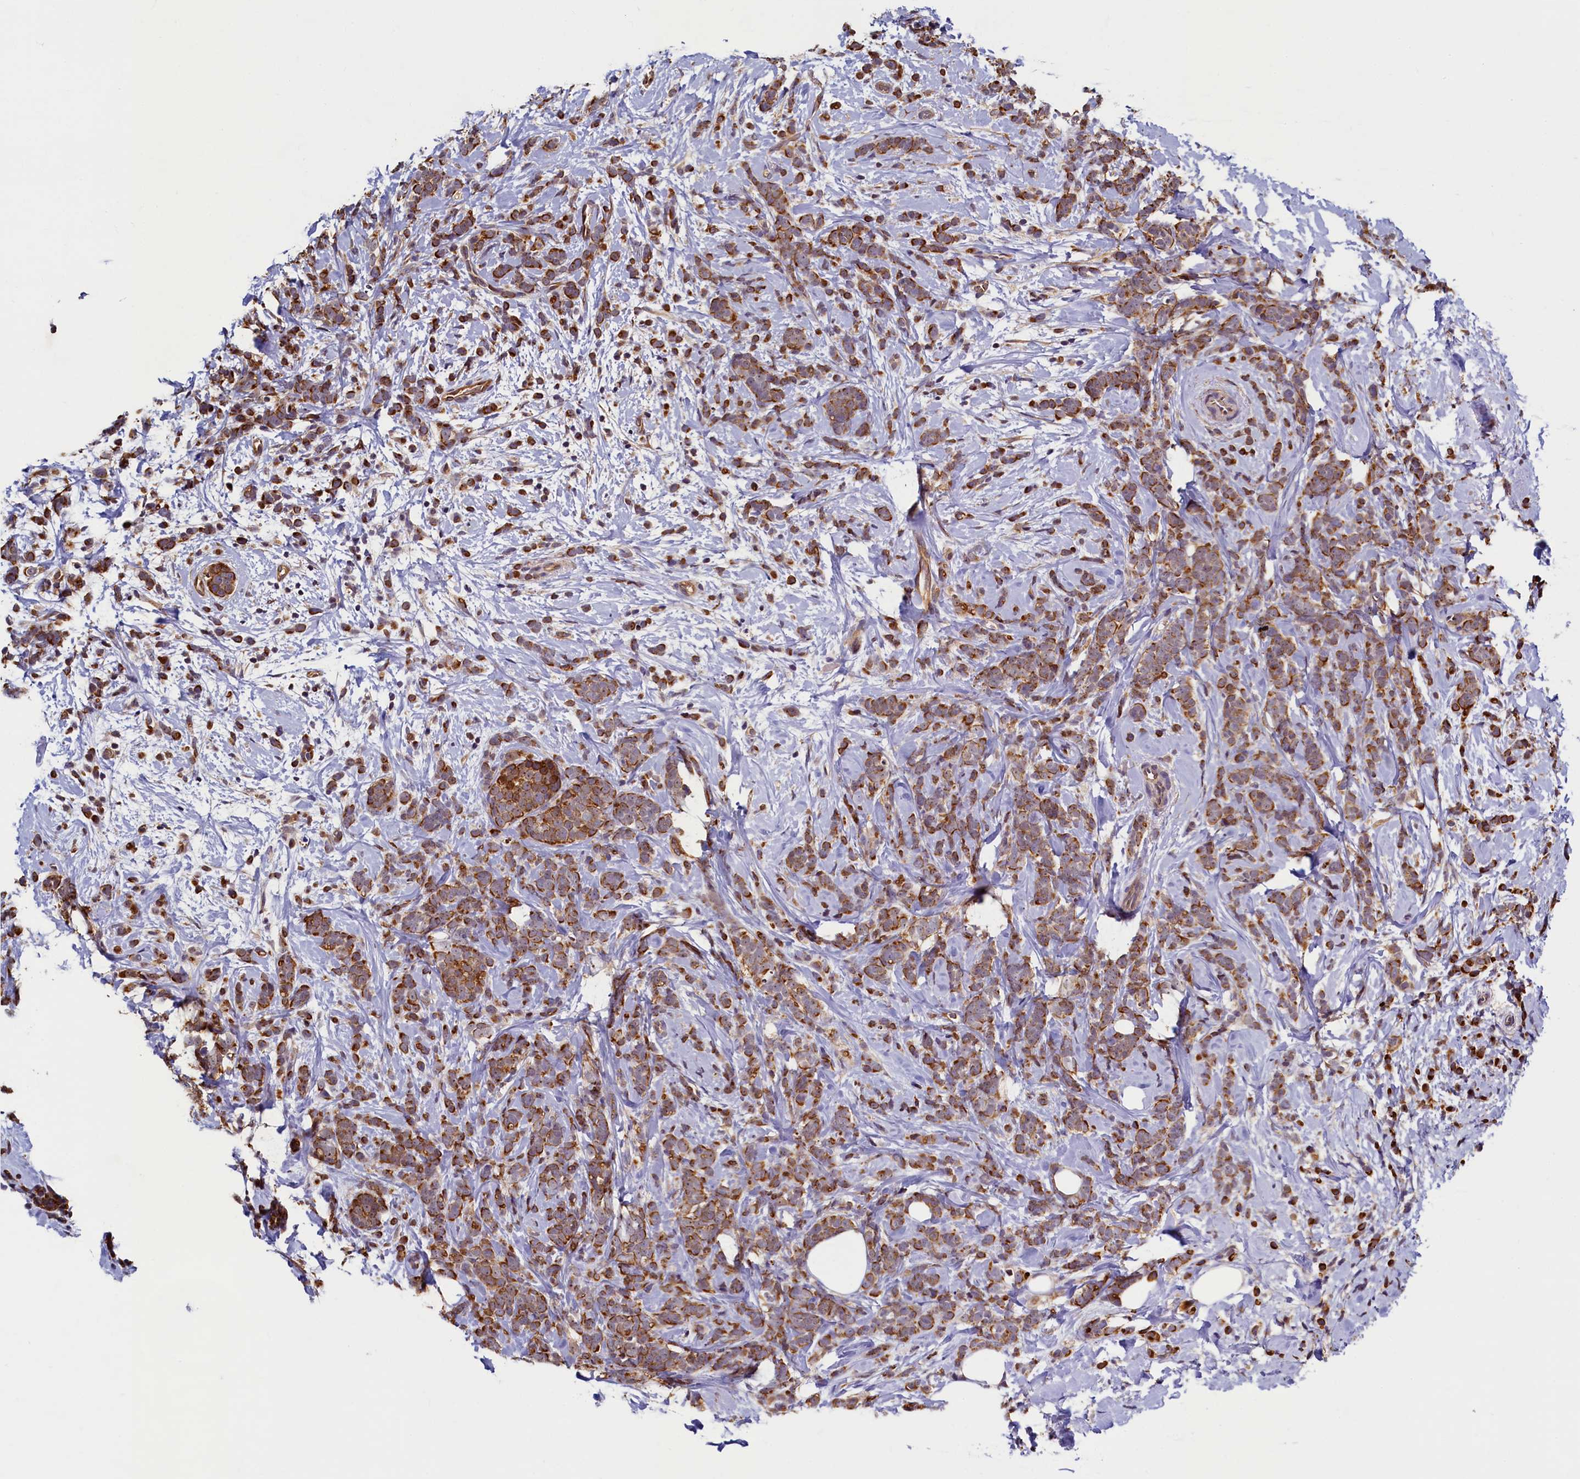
{"staining": {"intensity": "strong", "quantity": ">75%", "location": "cytoplasmic/membranous"}, "tissue": "breast cancer", "cell_type": "Tumor cells", "image_type": "cancer", "snomed": [{"axis": "morphology", "description": "Lobular carcinoma"}, {"axis": "topography", "description": "Breast"}], "caption": "Strong cytoplasmic/membranous protein staining is present in about >75% of tumor cells in breast lobular carcinoma.", "gene": "NCKAP5L", "patient": {"sex": "female", "age": 58}}